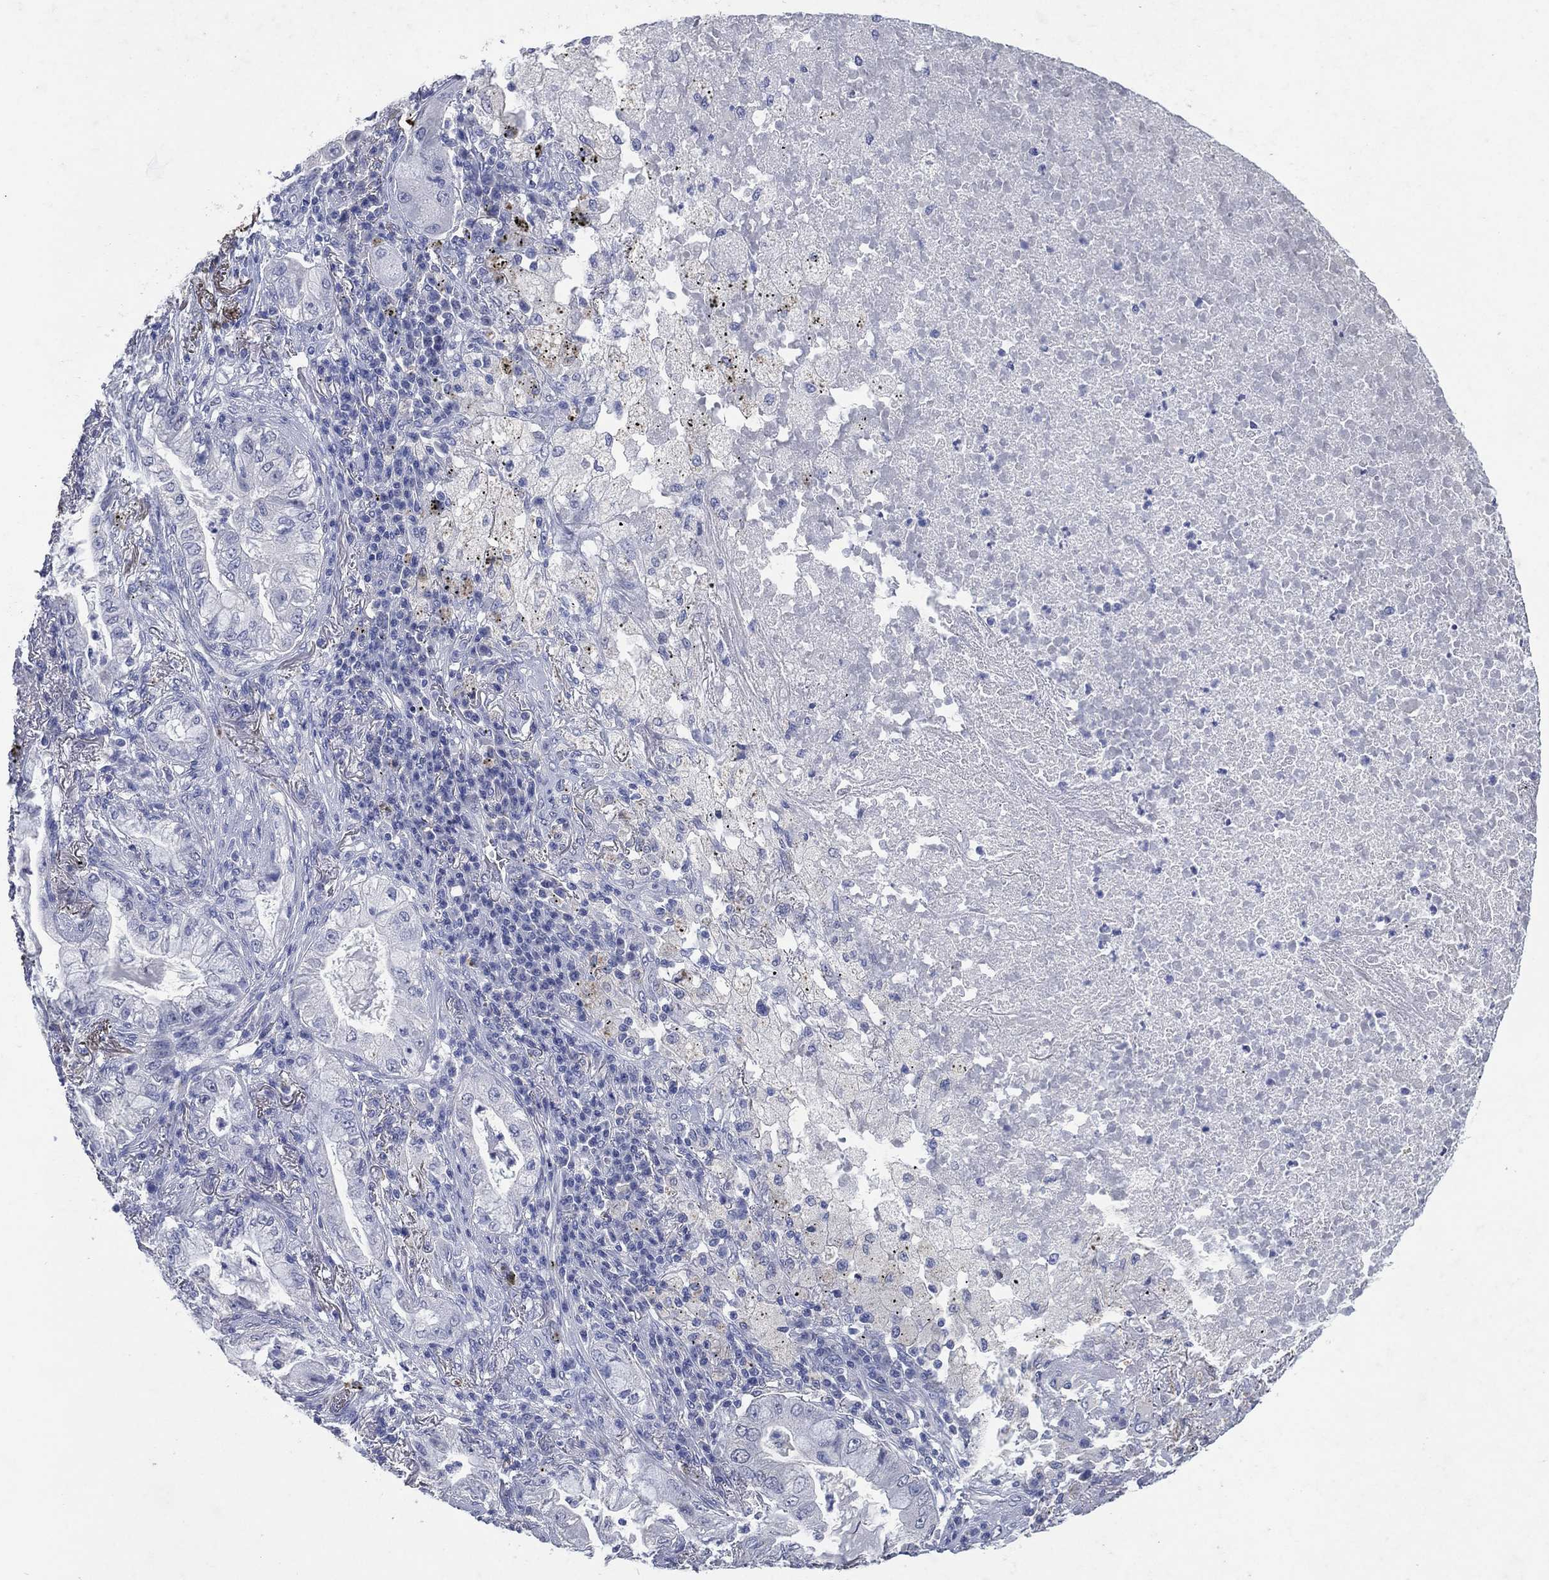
{"staining": {"intensity": "negative", "quantity": "none", "location": "none"}, "tissue": "lung cancer", "cell_type": "Tumor cells", "image_type": "cancer", "snomed": [{"axis": "morphology", "description": "Adenocarcinoma, NOS"}, {"axis": "topography", "description": "Lung"}], "caption": "Tumor cells are negative for brown protein staining in adenocarcinoma (lung). (DAB IHC visualized using brightfield microscopy, high magnification).", "gene": "FSCN2", "patient": {"sex": "female", "age": 73}}